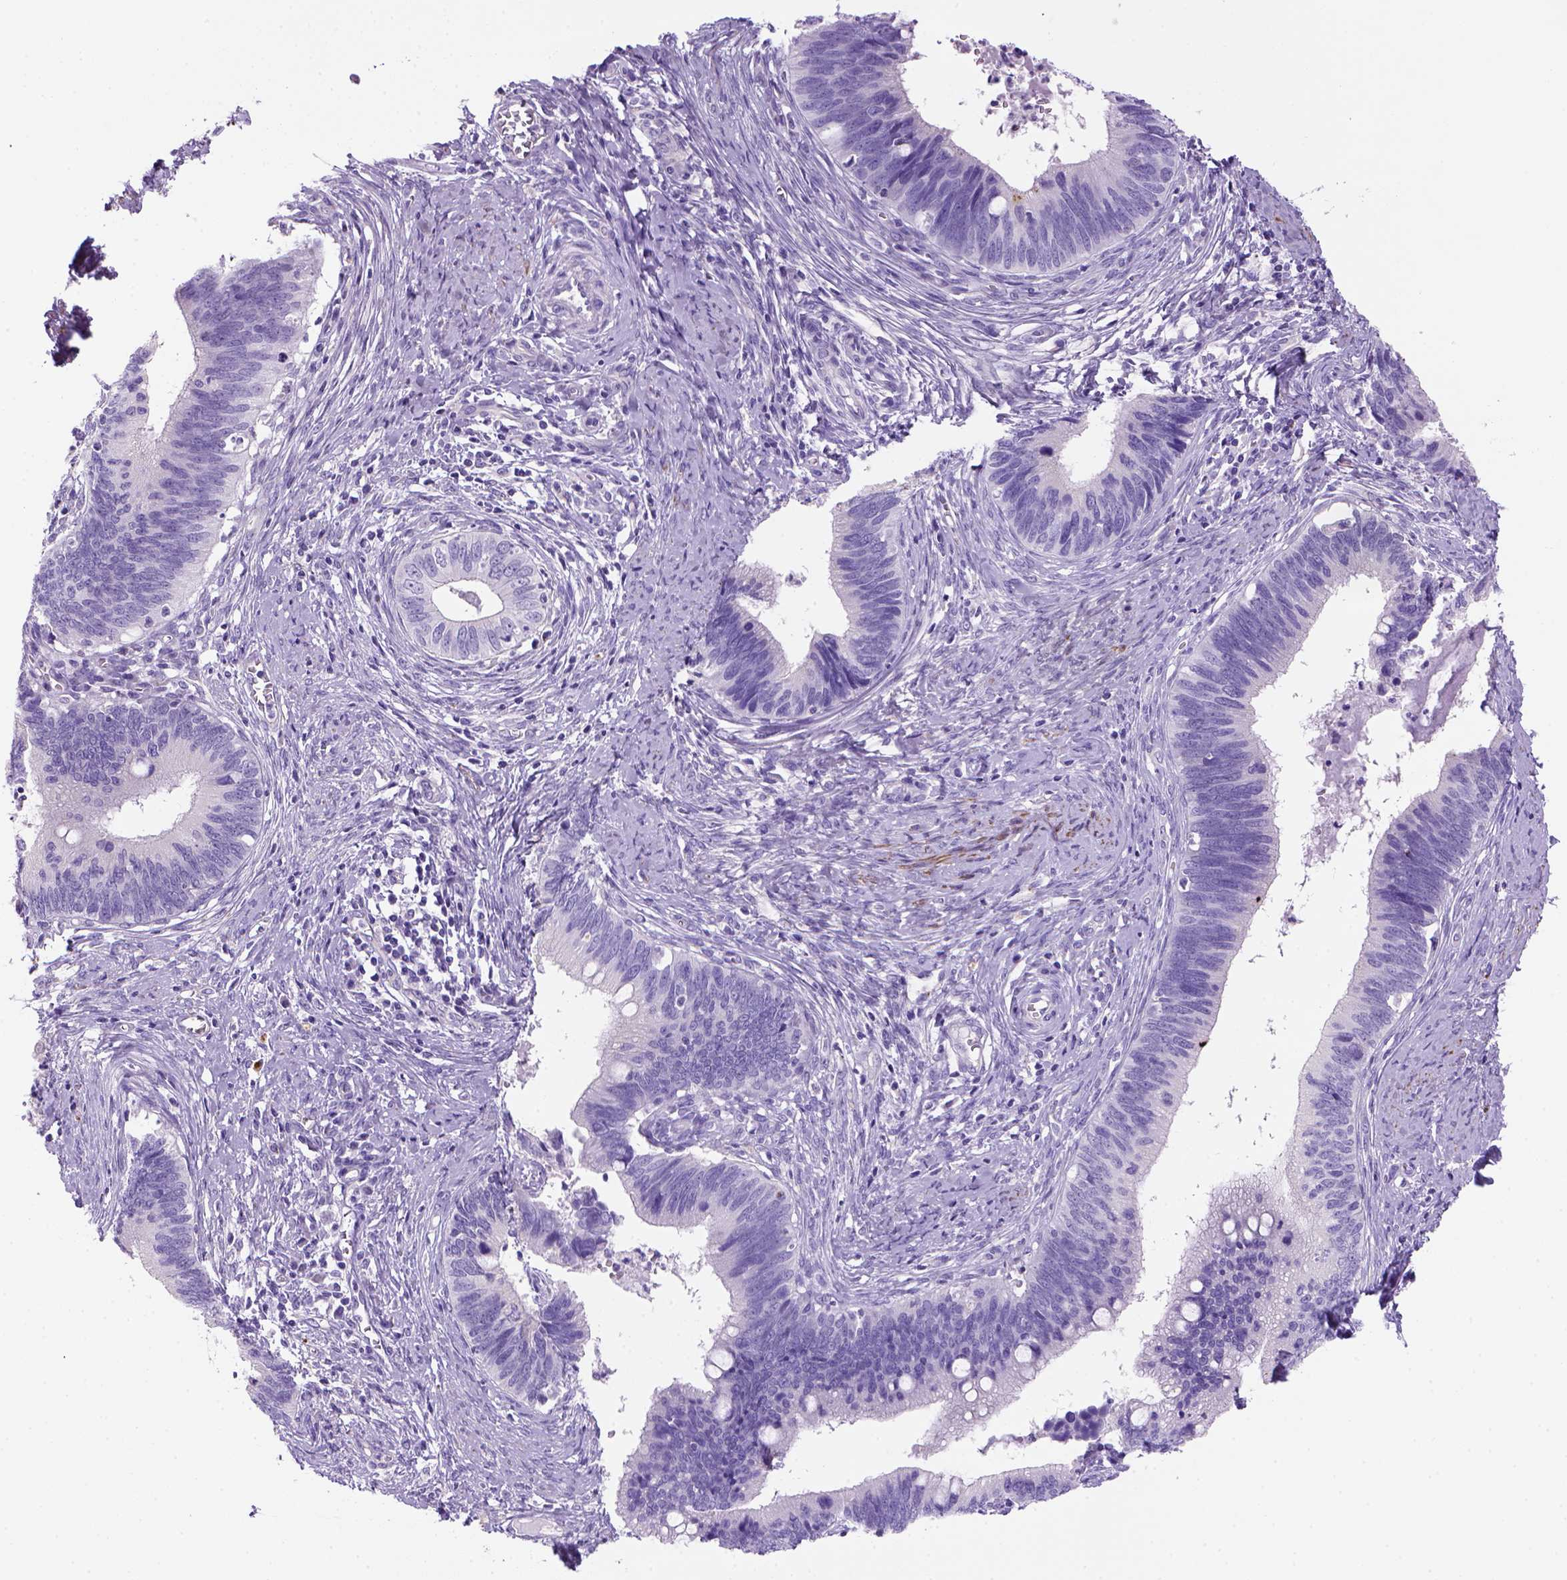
{"staining": {"intensity": "negative", "quantity": "none", "location": "none"}, "tissue": "cervical cancer", "cell_type": "Tumor cells", "image_type": "cancer", "snomed": [{"axis": "morphology", "description": "Adenocarcinoma, NOS"}, {"axis": "topography", "description": "Cervix"}], "caption": "A high-resolution photomicrograph shows immunohistochemistry (IHC) staining of cervical adenocarcinoma, which shows no significant staining in tumor cells. (Brightfield microscopy of DAB IHC at high magnification).", "gene": "ARHGEF33", "patient": {"sex": "female", "age": 42}}